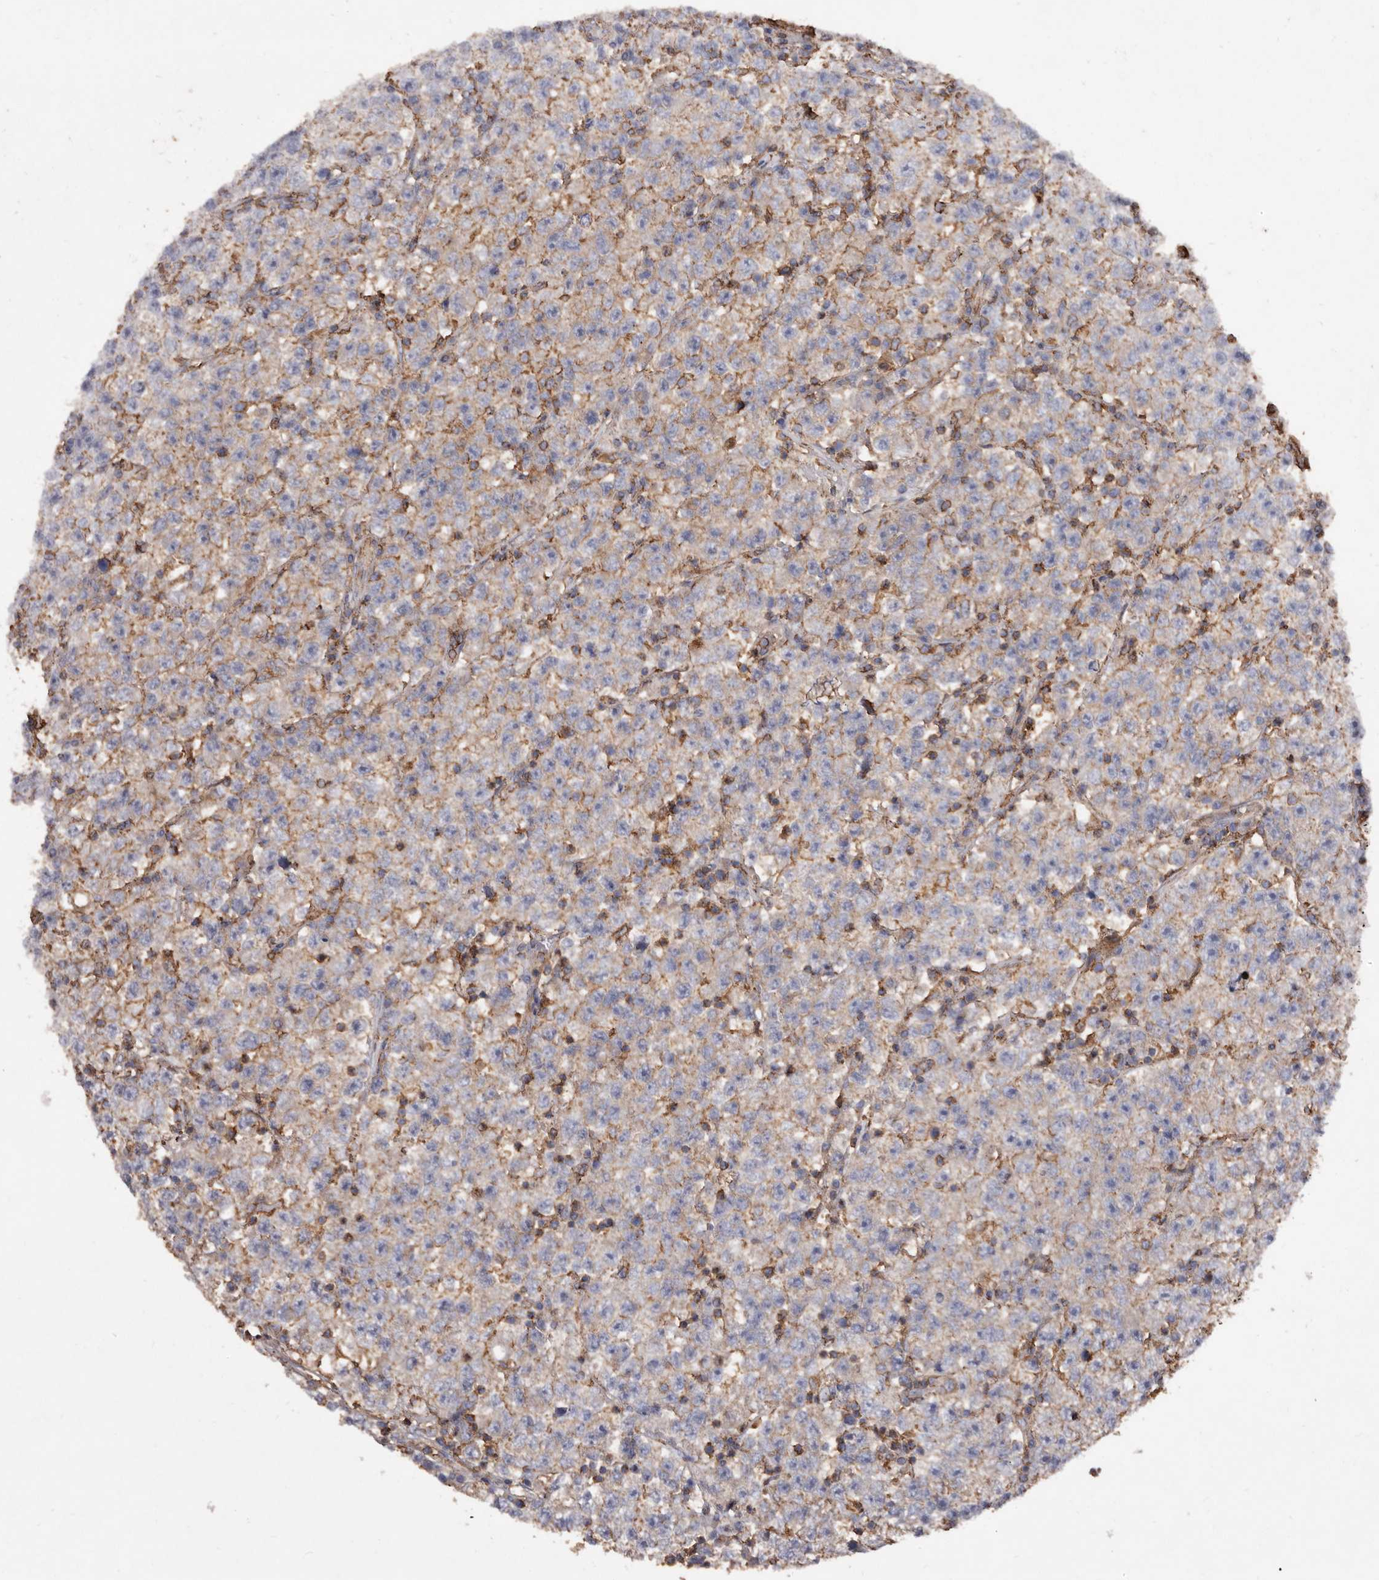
{"staining": {"intensity": "moderate", "quantity": "25%-75%", "location": "cytoplasmic/membranous"}, "tissue": "testis cancer", "cell_type": "Tumor cells", "image_type": "cancer", "snomed": [{"axis": "morphology", "description": "Seminoma, NOS"}, {"axis": "topography", "description": "Testis"}], "caption": "Human seminoma (testis) stained with a brown dye reveals moderate cytoplasmic/membranous positive positivity in about 25%-75% of tumor cells.", "gene": "COQ8B", "patient": {"sex": "male", "age": 22}}